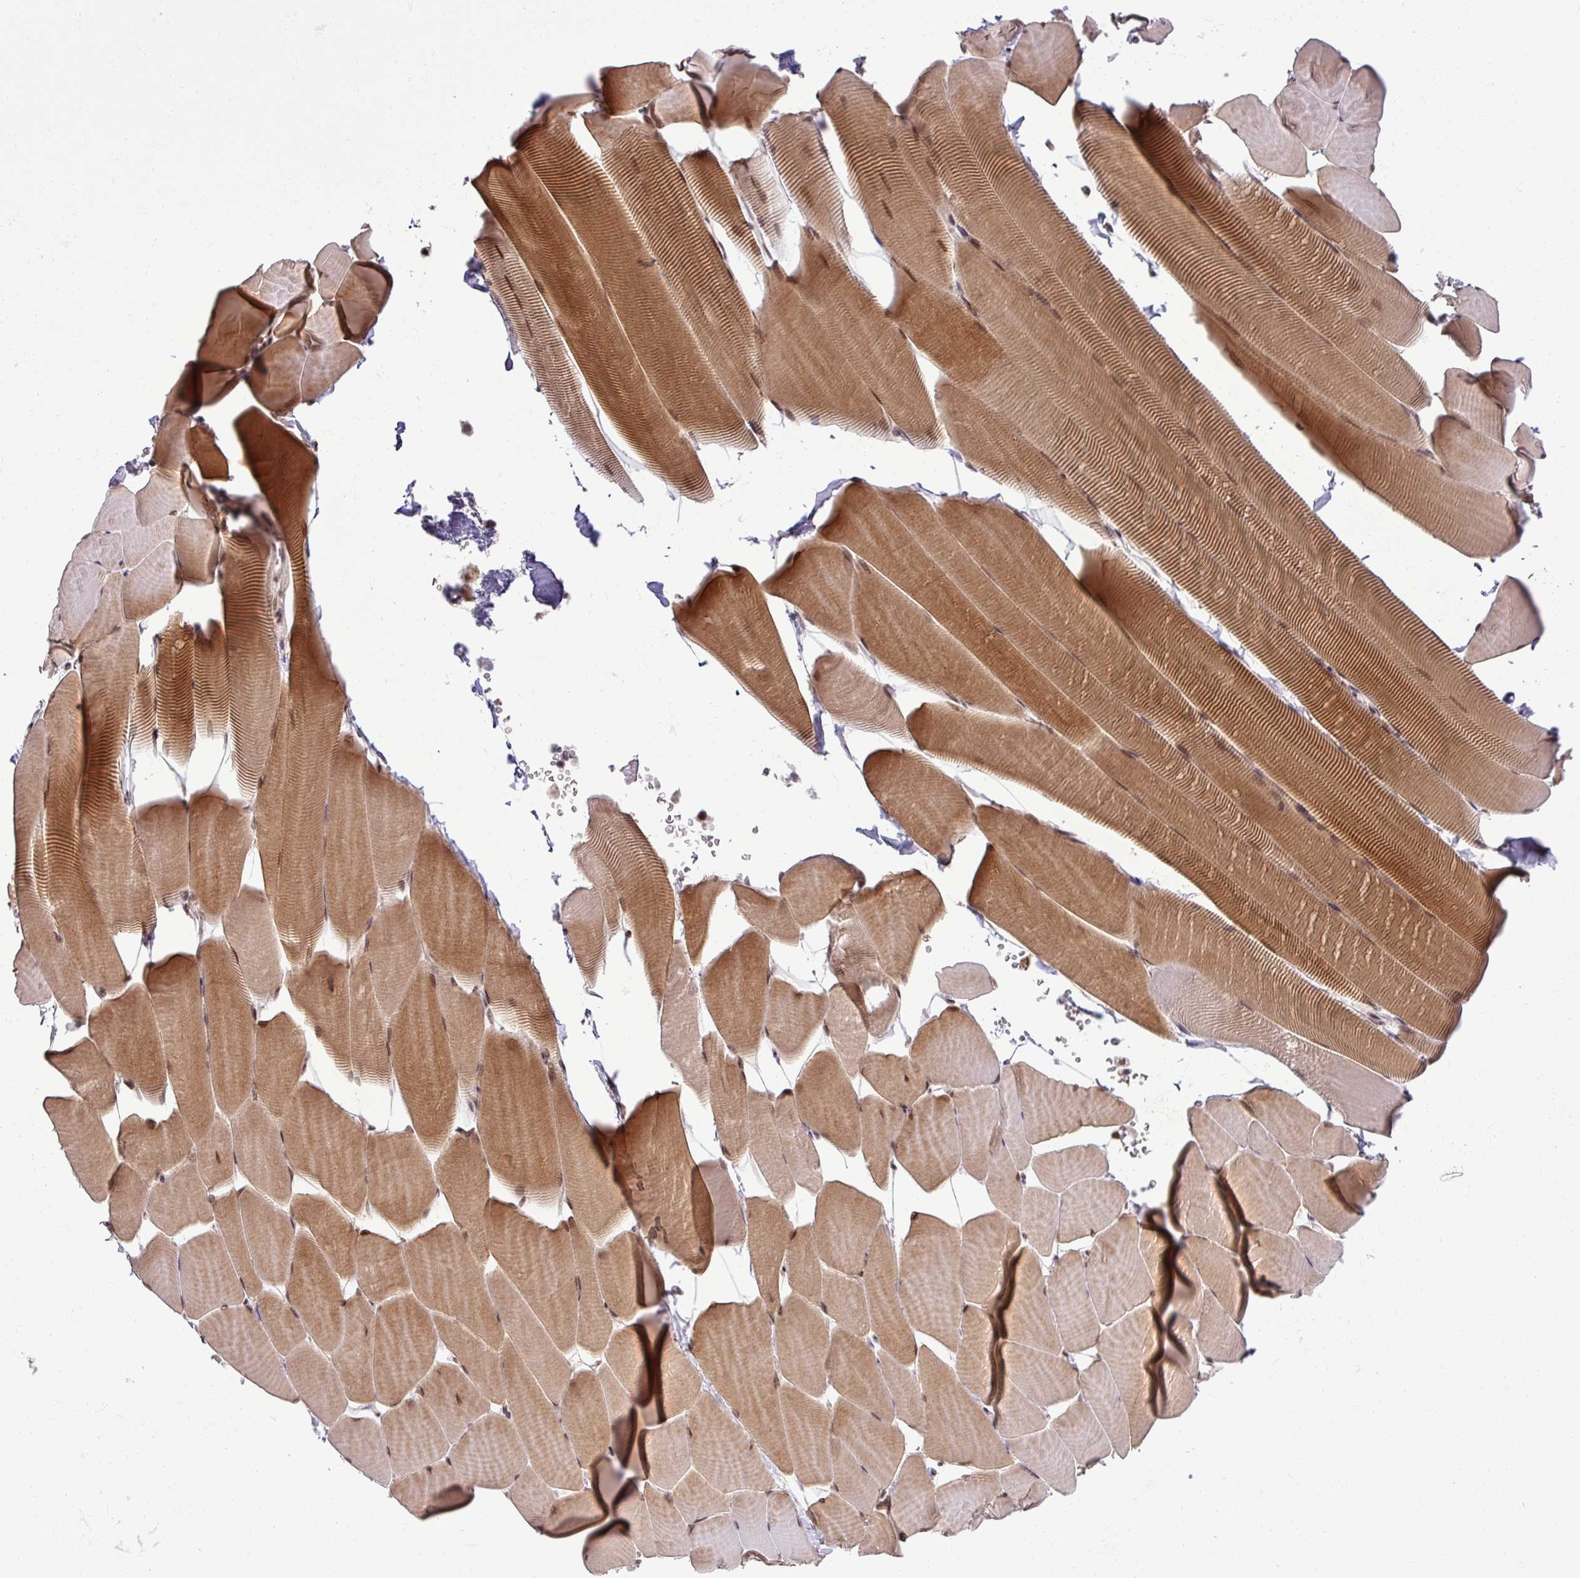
{"staining": {"intensity": "moderate", "quantity": ">75%", "location": "cytoplasmic/membranous,nuclear"}, "tissue": "skeletal muscle", "cell_type": "Myocytes", "image_type": "normal", "snomed": [{"axis": "morphology", "description": "Normal tissue, NOS"}, {"axis": "topography", "description": "Skeletal muscle"}], "caption": "This micrograph shows immunohistochemistry staining of unremarkable skeletal muscle, with medium moderate cytoplasmic/membranous,nuclear expression in about >75% of myocytes.", "gene": "PTPN20", "patient": {"sex": "male", "age": 25}}